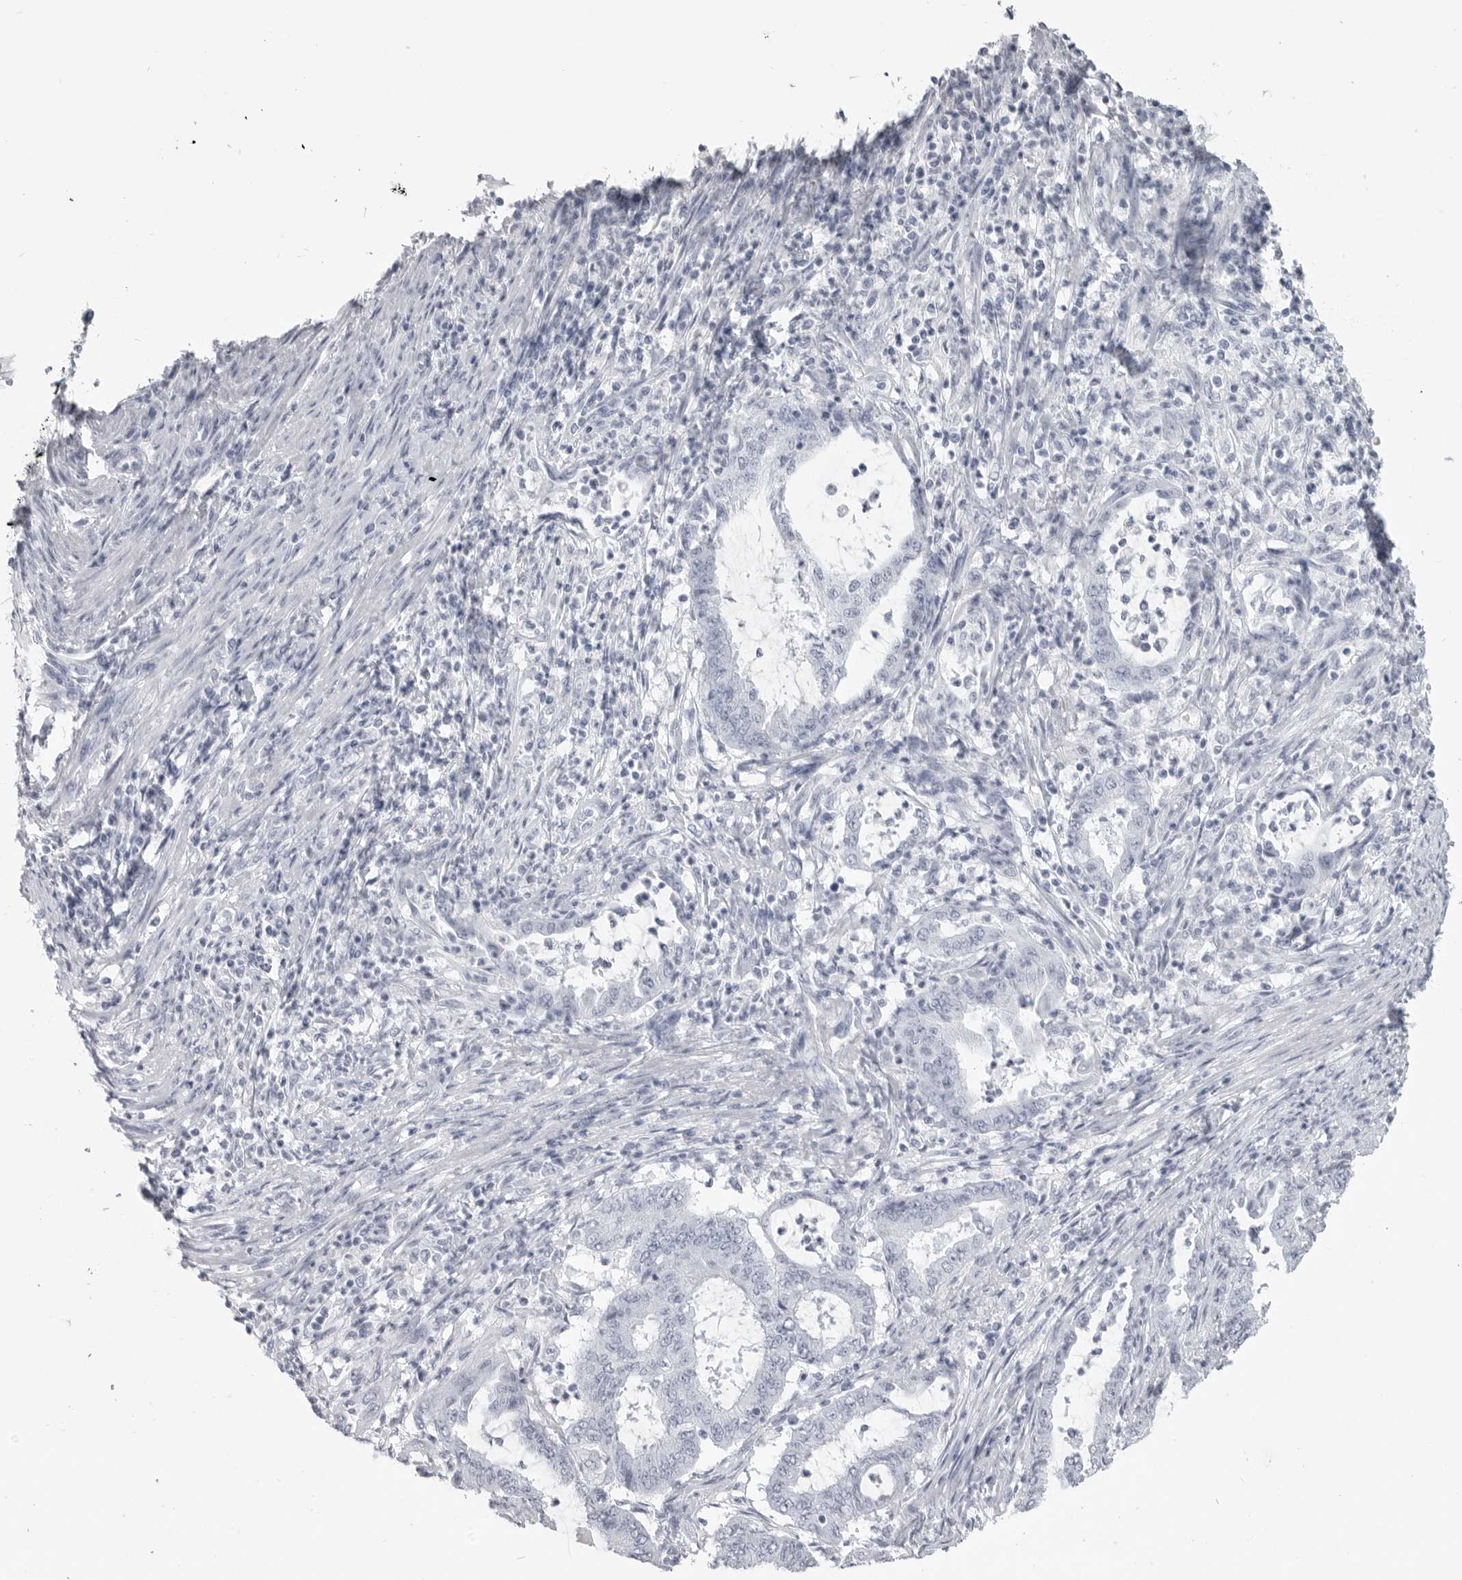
{"staining": {"intensity": "negative", "quantity": "none", "location": "none"}, "tissue": "endometrial cancer", "cell_type": "Tumor cells", "image_type": "cancer", "snomed": [{"axis": "morphology", "description": "Adenocarcinoma, NOS"}, {"axis": "topography", "description": "Endometrium"}], "caption": "Image shows no protein positivity in tumor cells of endometrial cancer tissue.", "gene": "LY6D", "patient": {"sex": "female", "age": 51}}